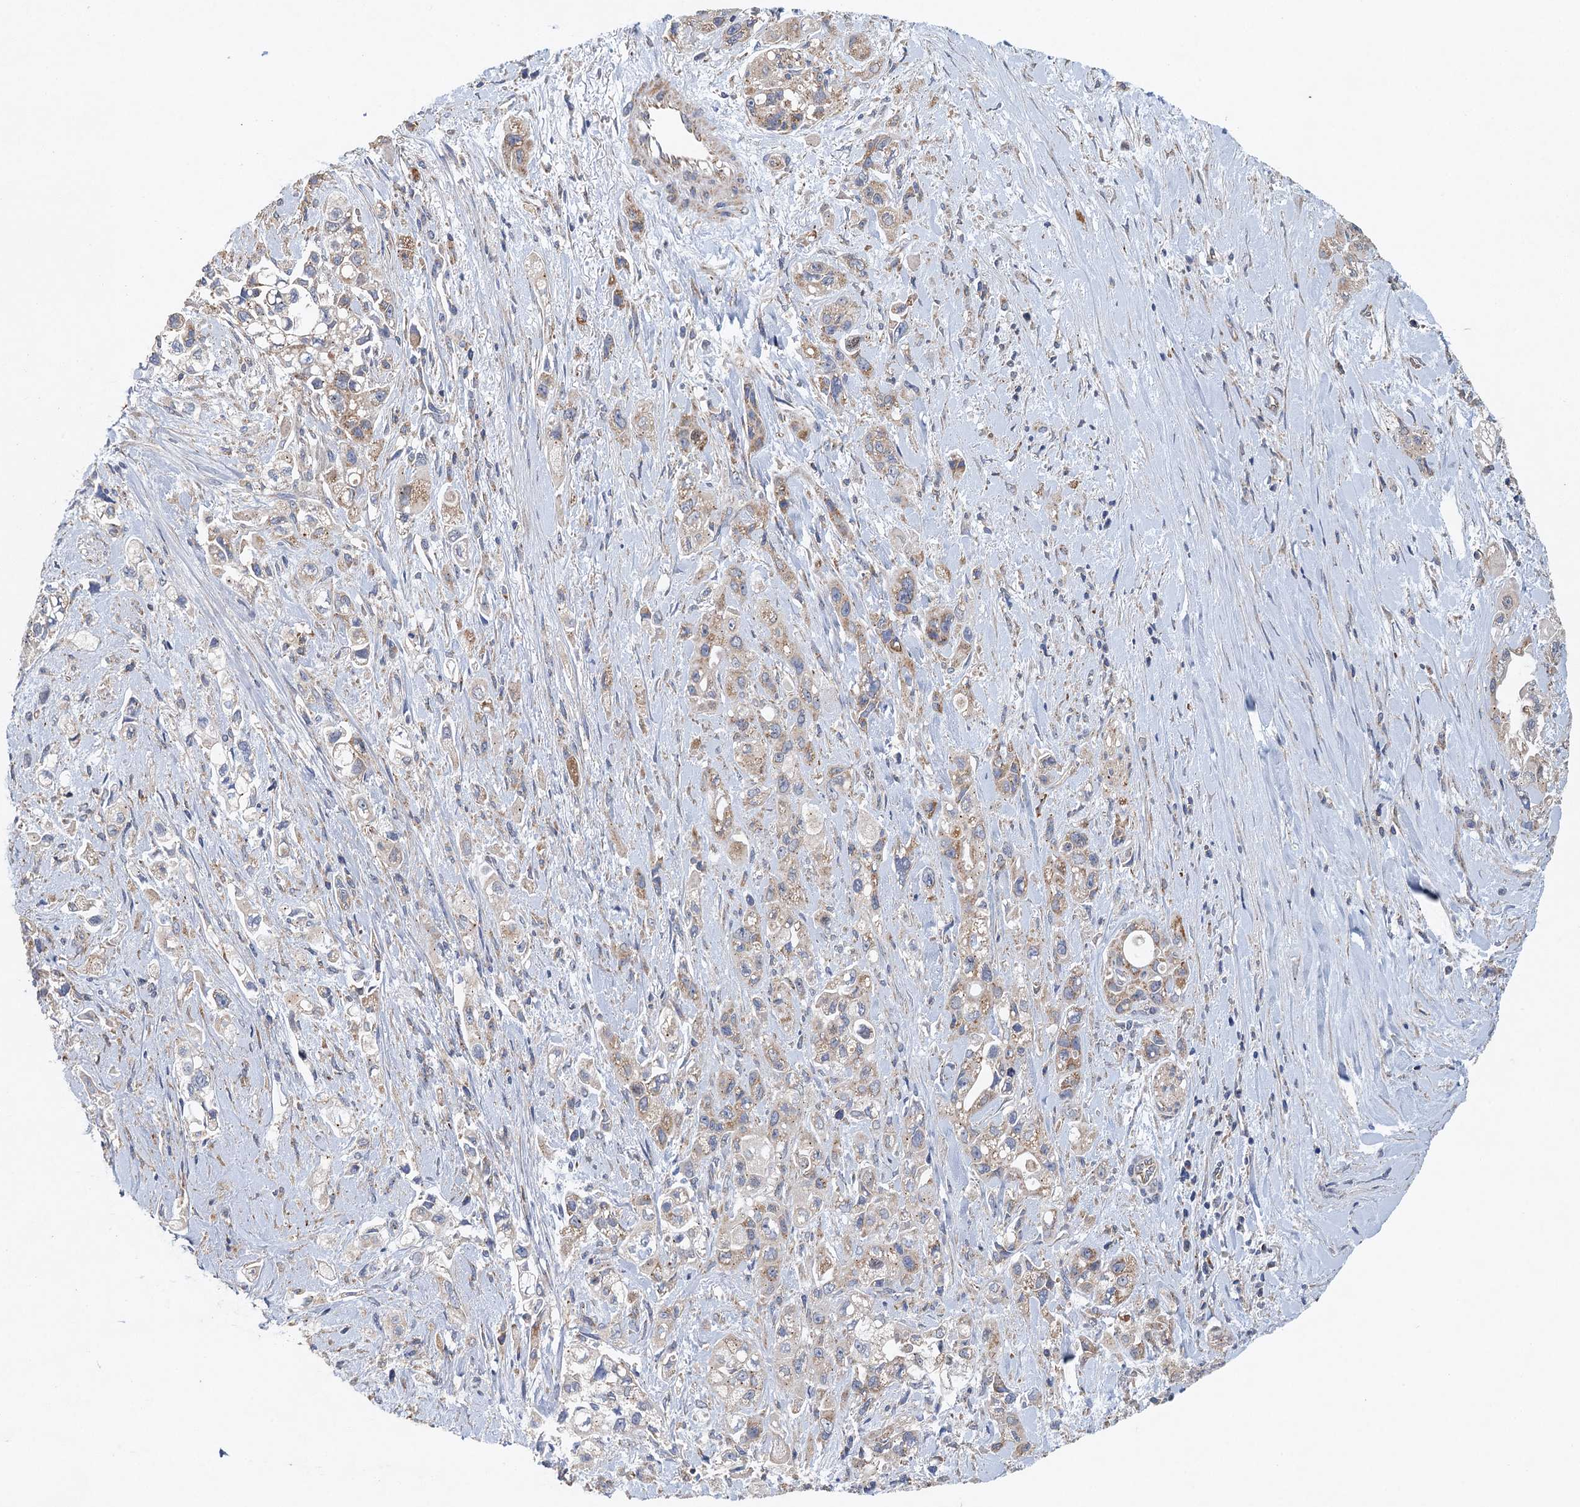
{"staining": {"intensity": "weak", "quantity": ">75%", "location": "cytoplasmic/membranous"}, "tissue": "pancreatic cancer", "cell_type": "Tumor cells", "image_type": "cancer", "snomed": [{"axis": "morphology", "description": "Adenocarcinoma, NOS"}, {"axis": "topography", "description": "Pancreas"}], "caption": "Immunohistochemical staining of human pancreatic cancer (adenocarcinoma) displays weak cytoplasmic/membranous protein staining in approximately >75% of tumor cells.", "gene": "BCS1L", "patient": {"sex": "female", "age": 66}}